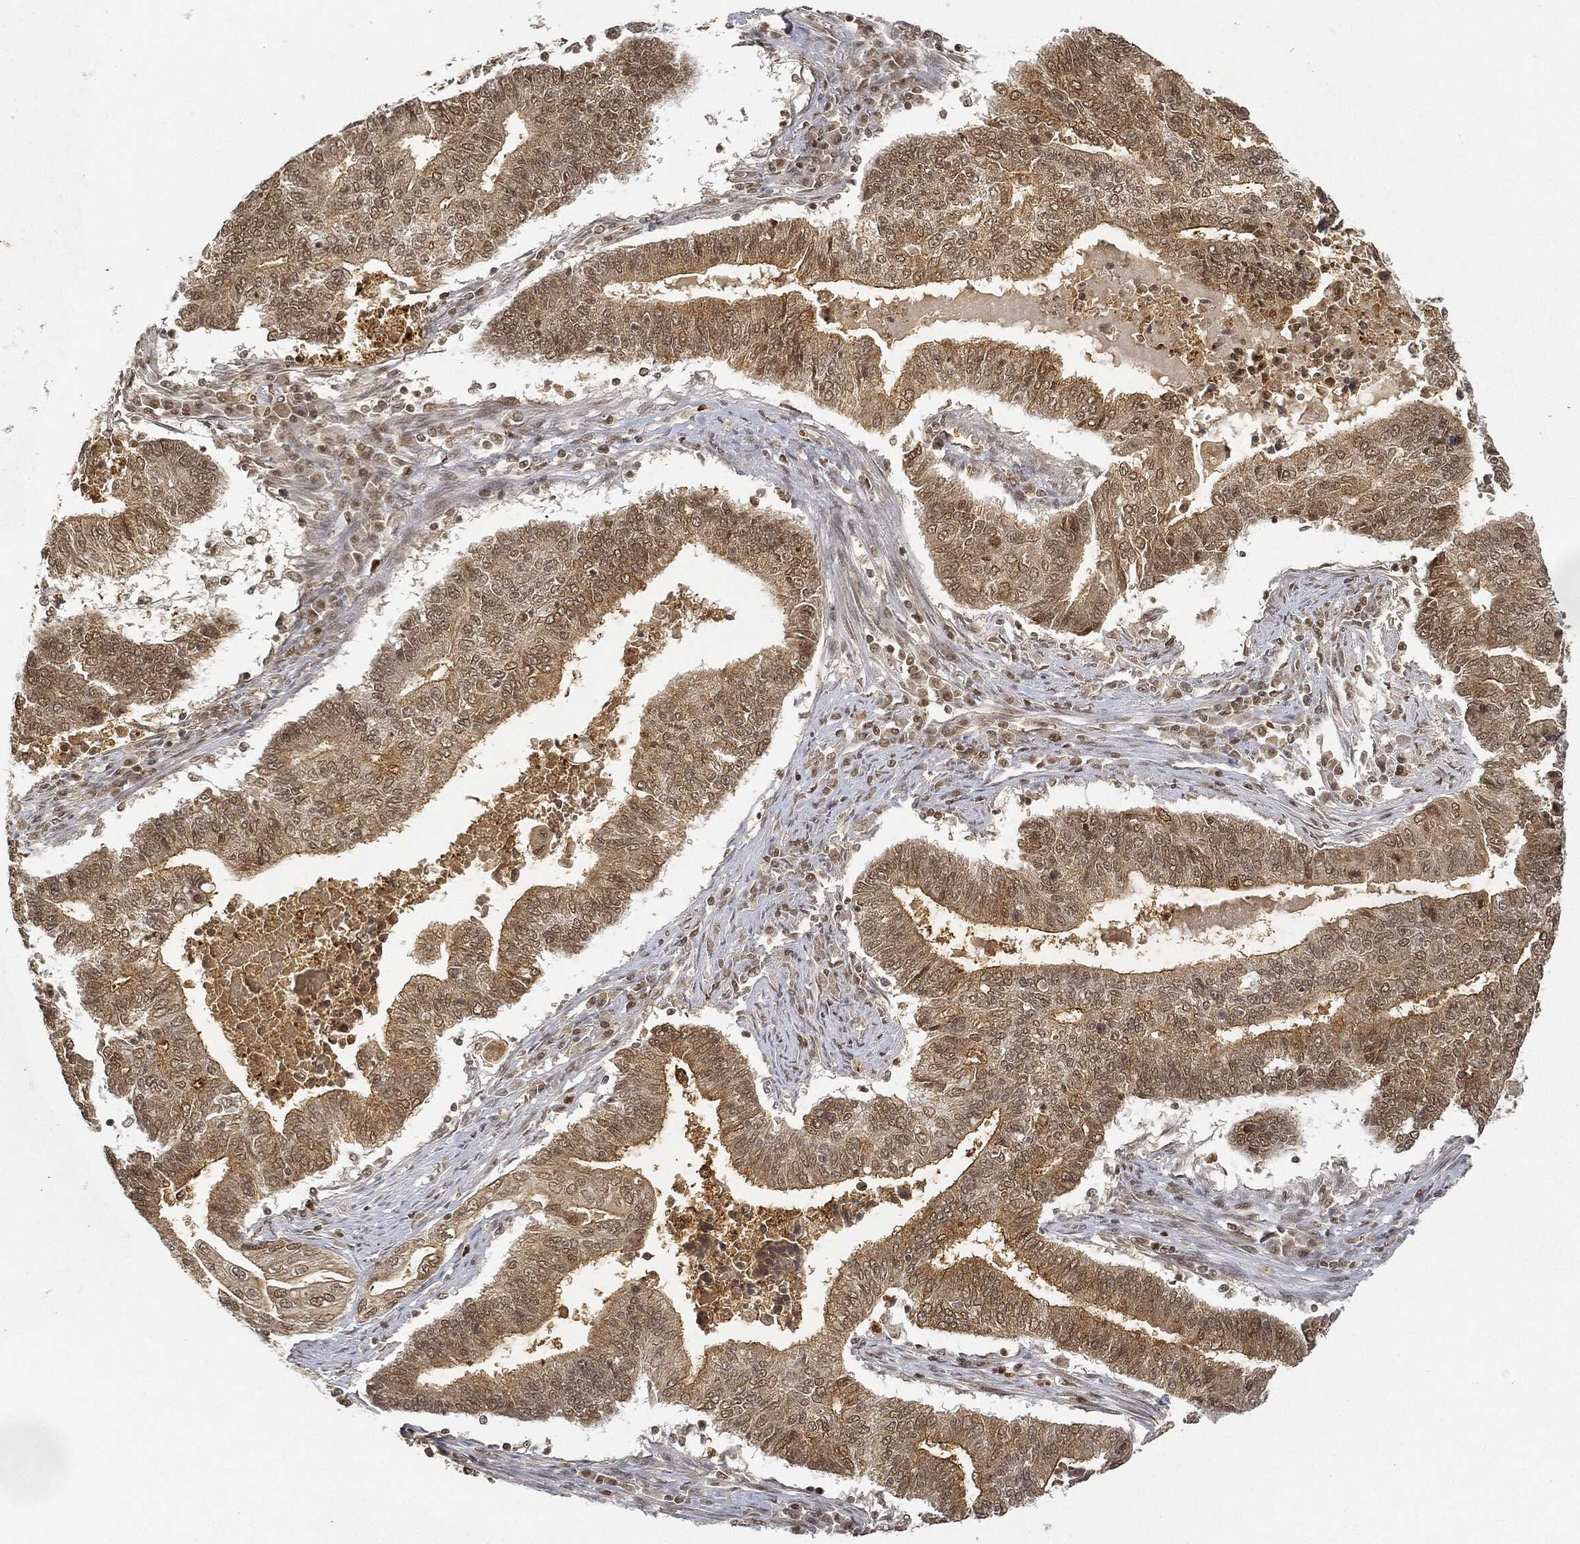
{"staining": {"intensity": "moderate", "quantity": "25%-75%", "location": "cytoplasmic/membranous"}, "tissue": "endometrial cancer", "cell_type": "Tumor cells", "image_type": "cancer", "snomed": [{"axis": "morphology", "description": "Adenocarcinoma, NOS"}, {"axis": "topography", "description": "Uterus"}, {"axis": "topography", "description": "Endometrium"}], "caption": "Moderate cytoplasmic/membranous expression is seen in approximately 25%-75% of tumor cells in endometrial cancer (adenocarcinoma).", "gene": "CIB1", "patient": {"sex": "female", "age": 54}}